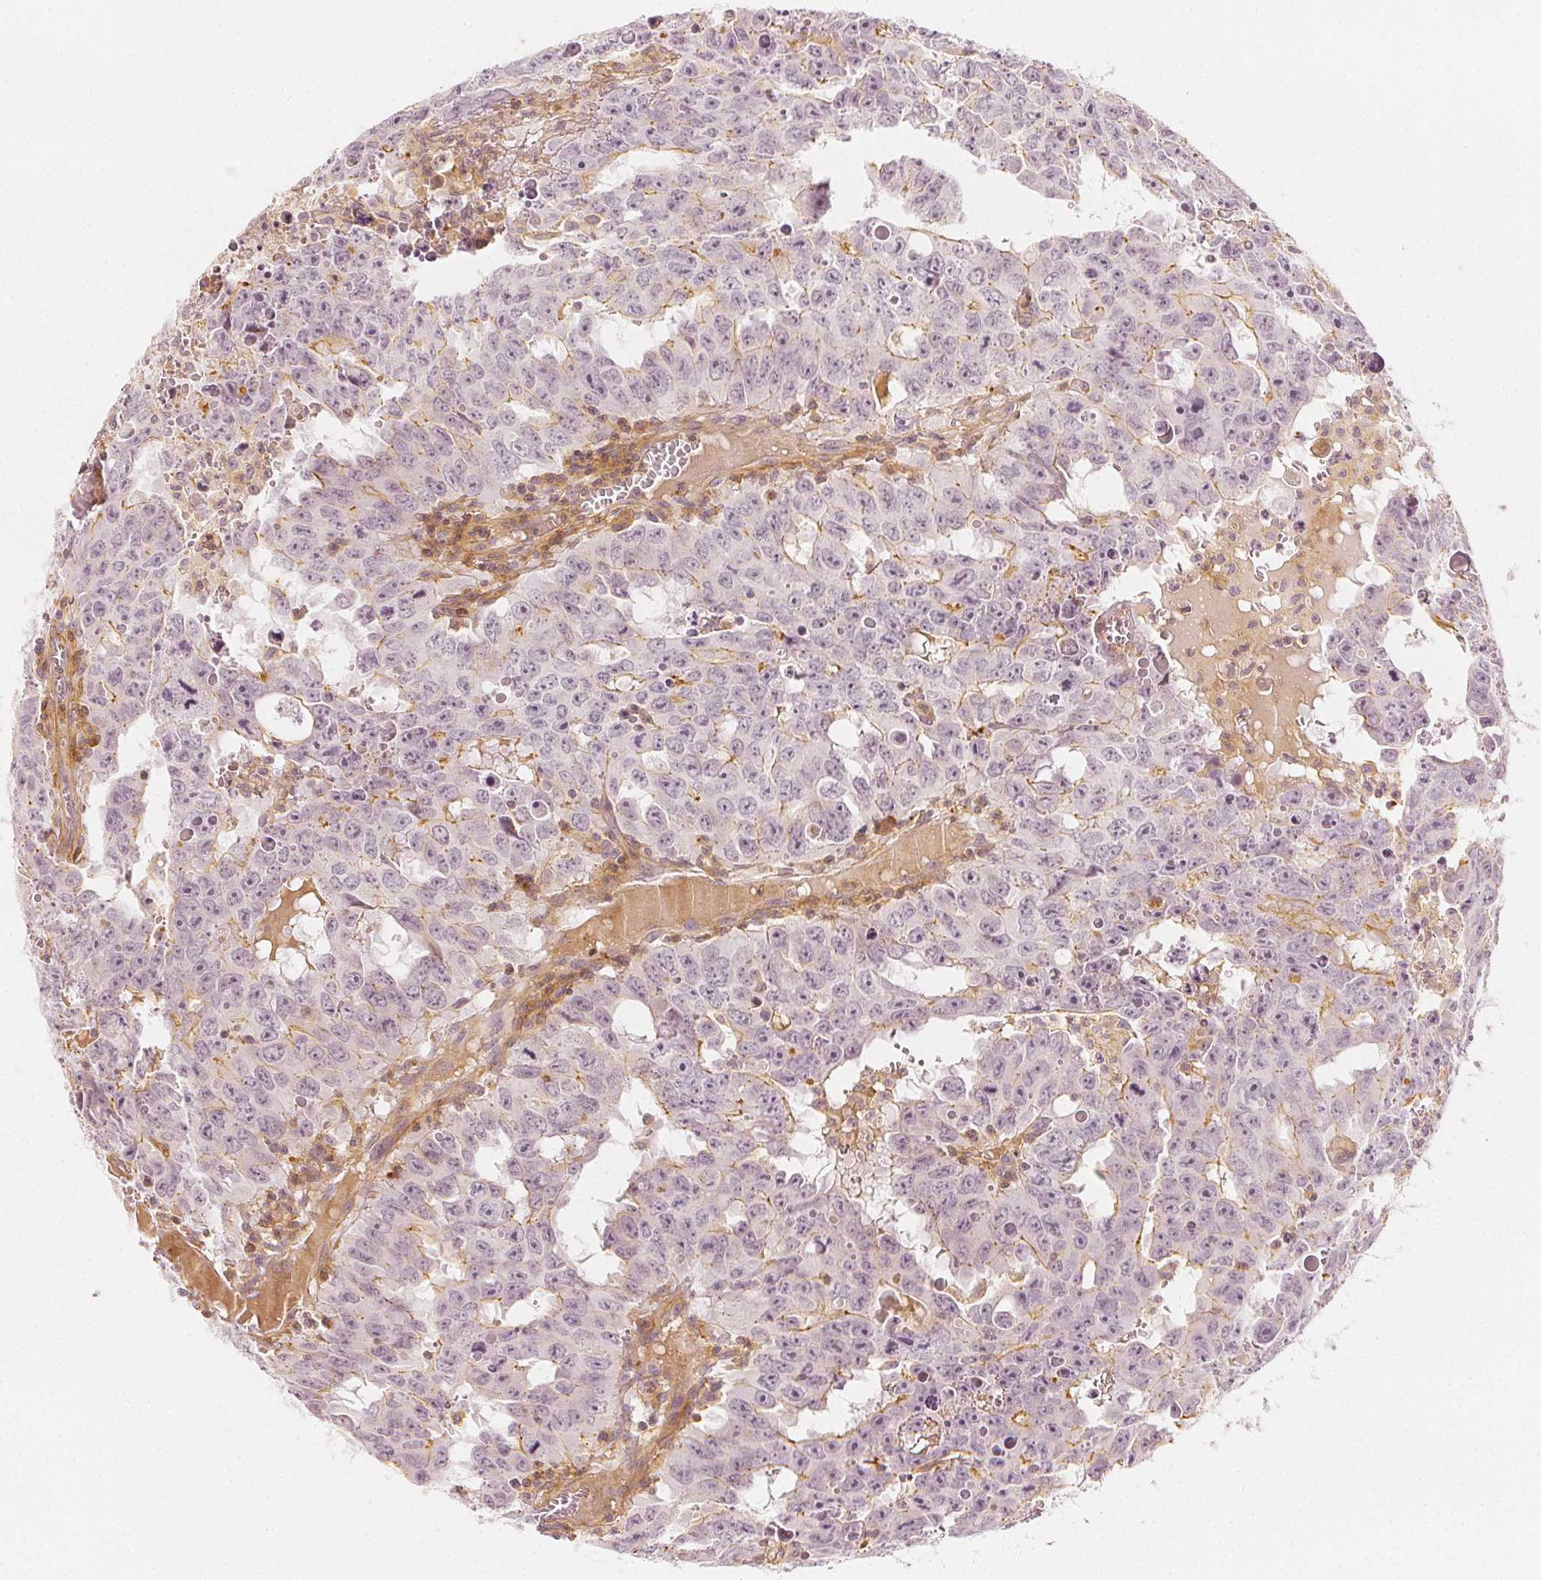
{"staining": {"intensity": "moderate", "quantity": "<25%", "location": "cytoplasmic/membranous"}, "tissue": "testis cancer", "cell_type": "Tumor cells", "image_type": "cancer", "snomed": [{"axis": "morphology", "description": "Carcinoma, Embryonal, NOS"}, {"axis": "topography", "description": "Testis"}], "caption": "Human testis embryonal carcinoma stained for a protein (brown) displays moderate cytoplasmic/membranous positive staining in approximately <25% of tumor cells.", "gene": "ARHGAP26", "patient": {"sex": "male", "age": 22}}